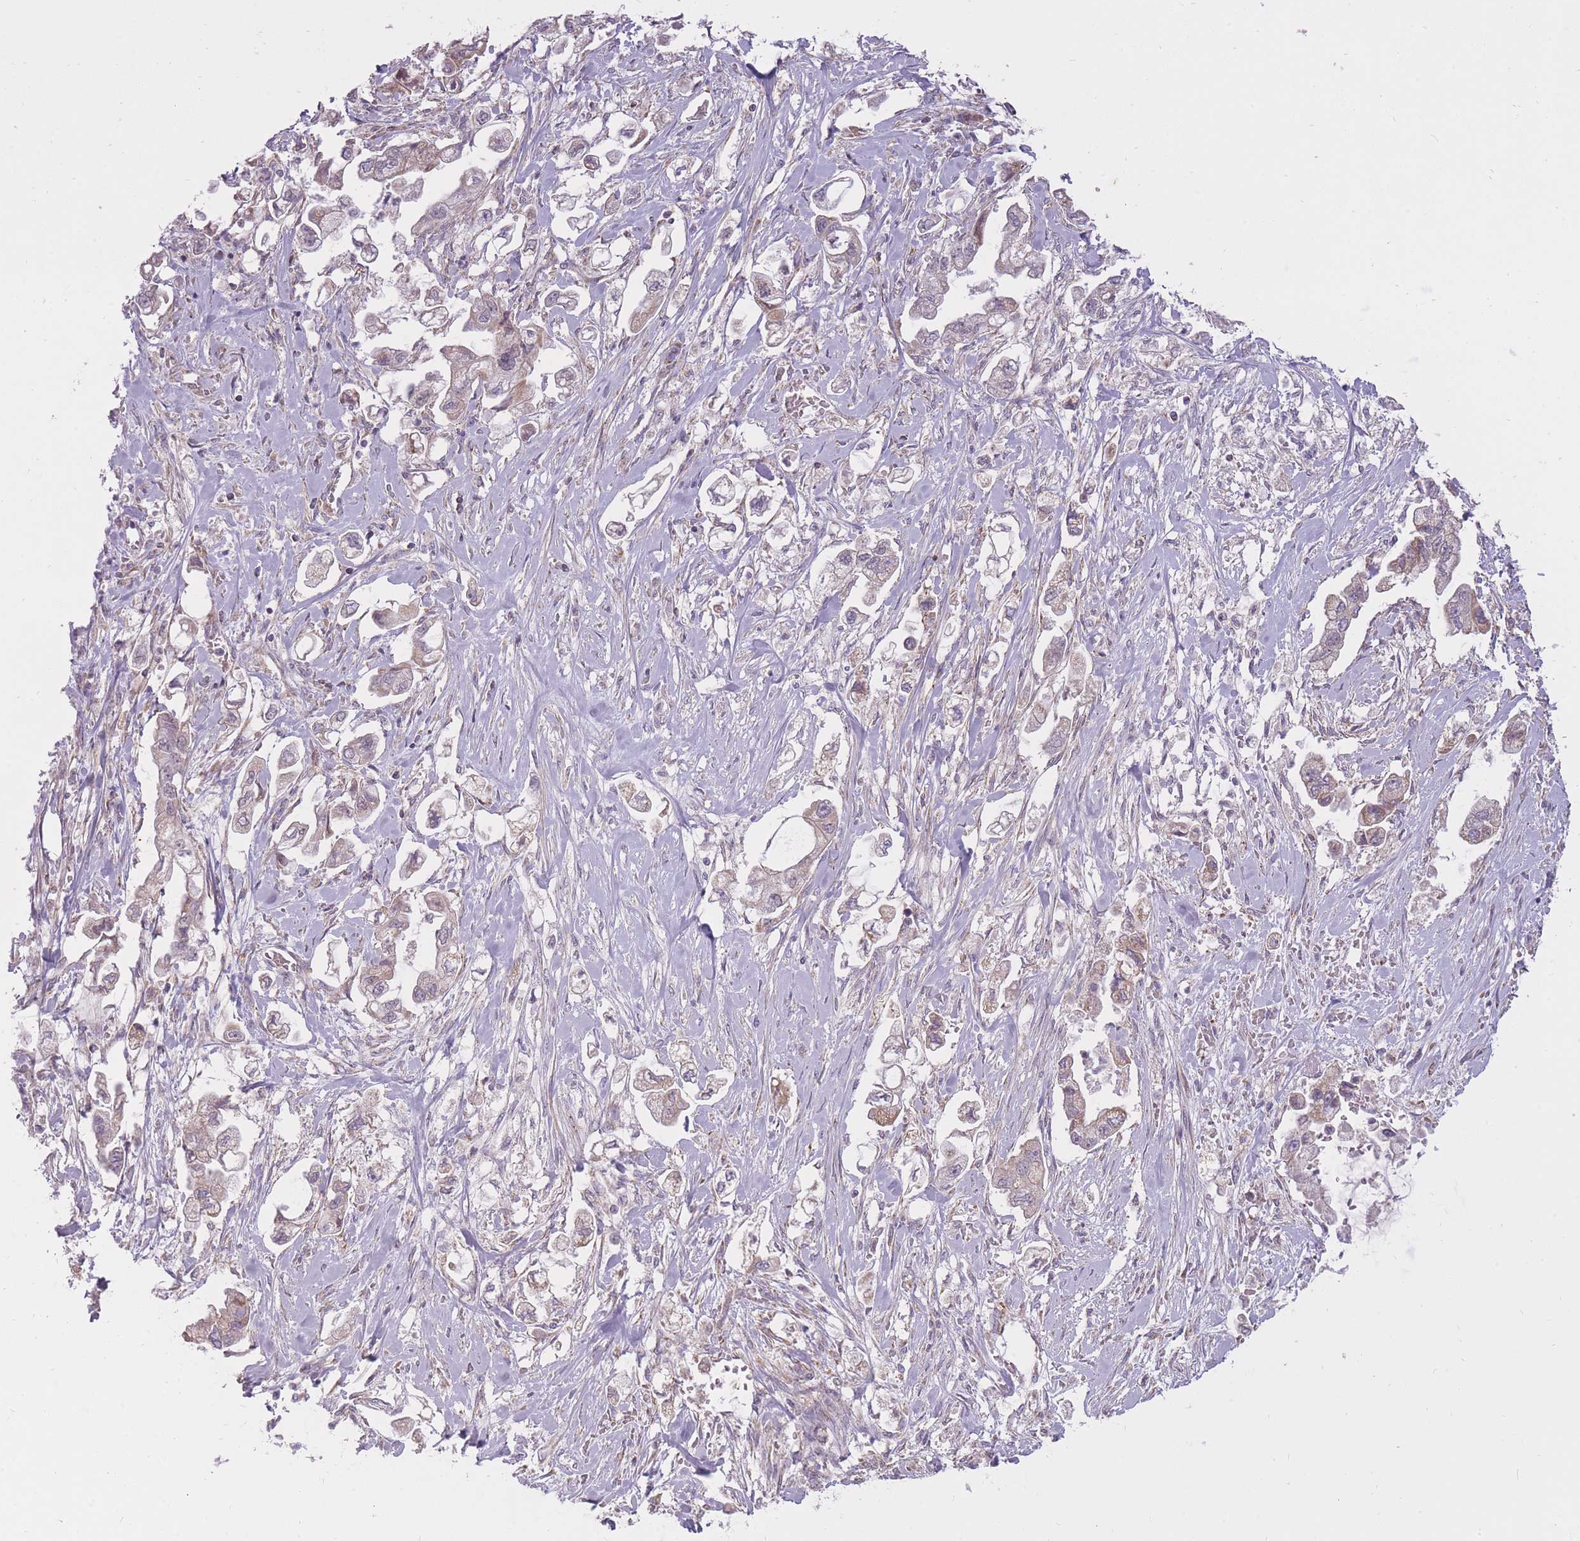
{"staining": {"intensity": "weak", "quantity": "25%-75%", "location": "cytoplasmic/membranous"}, "tissue": "stomach cancer", "cell_type": "Tumor cells", "image_type": "cancer", "snomed": [{"axis": "morphology", "description": "Adenocarcinoma, NOS"}, {"axis": "topography", "description": "Stomach"}], "caption": "Immunohistochemistry (IHC) photomicrograph of human stomach adenocarcinoma stained for a protein (brown), which displays low levels of weak cytoplasmic/membranous positivity in about 25%-75% of tumor cells.", "gene": "LIN7C", "patient": {"sex": "male", "age": 62}}